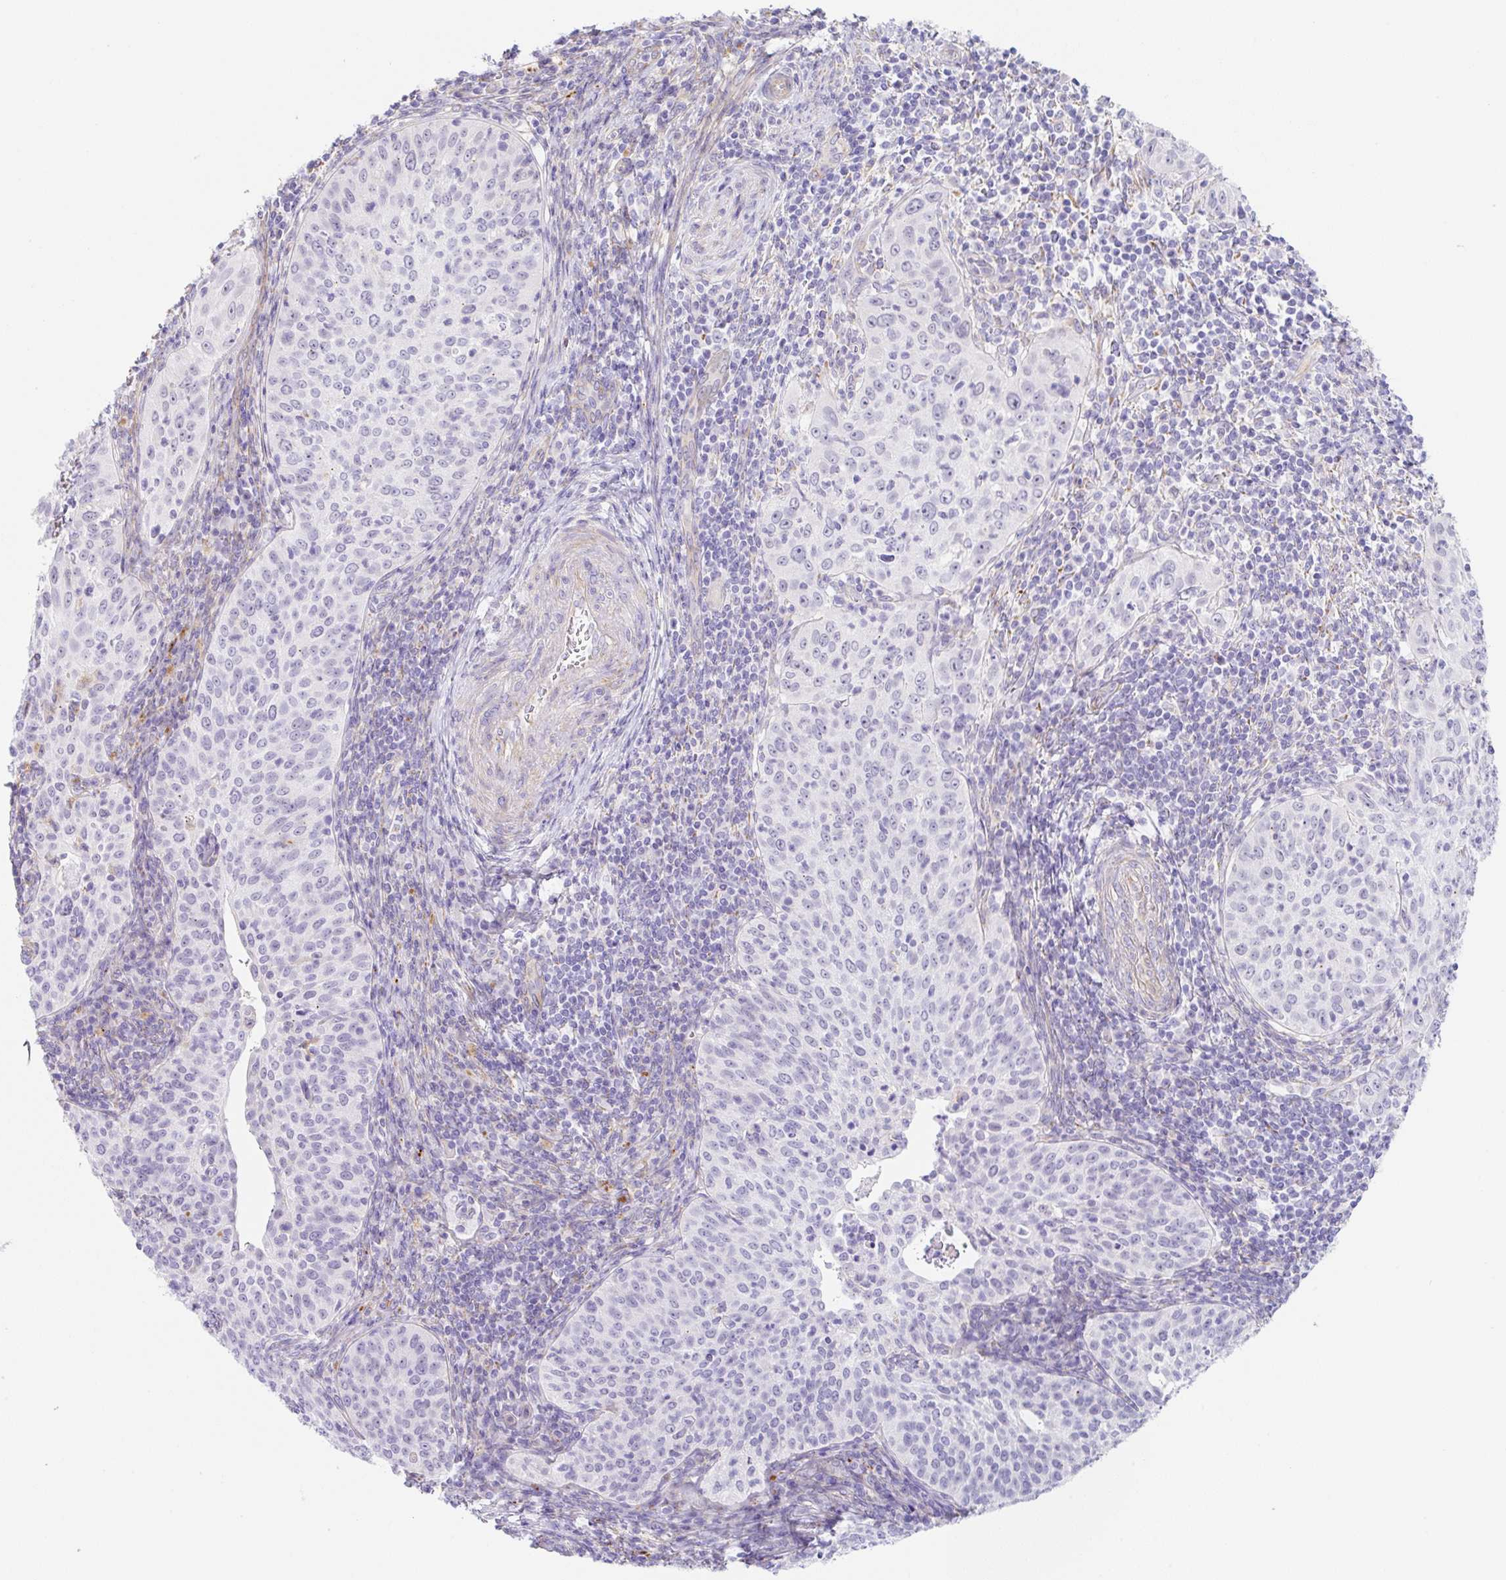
{"staining": {"intensity": "negative", "quantity": "none", "location": "none"}, "tissue": "cervical cancer", "cell_type": "Tumor cells", "image_type": "cancer", "snomed": [{"axis": "morphology", "description": "Squamous cell carcinoma, NOS"}, {"axis": "topography", "description": "Cervix"}], "caption": "Immunohistochemistry of cervical squamous cell carcinoma displays no positivity in tumor cells.", "gene": "DKK4", "patient": {"sex": "female", "age": 30}}